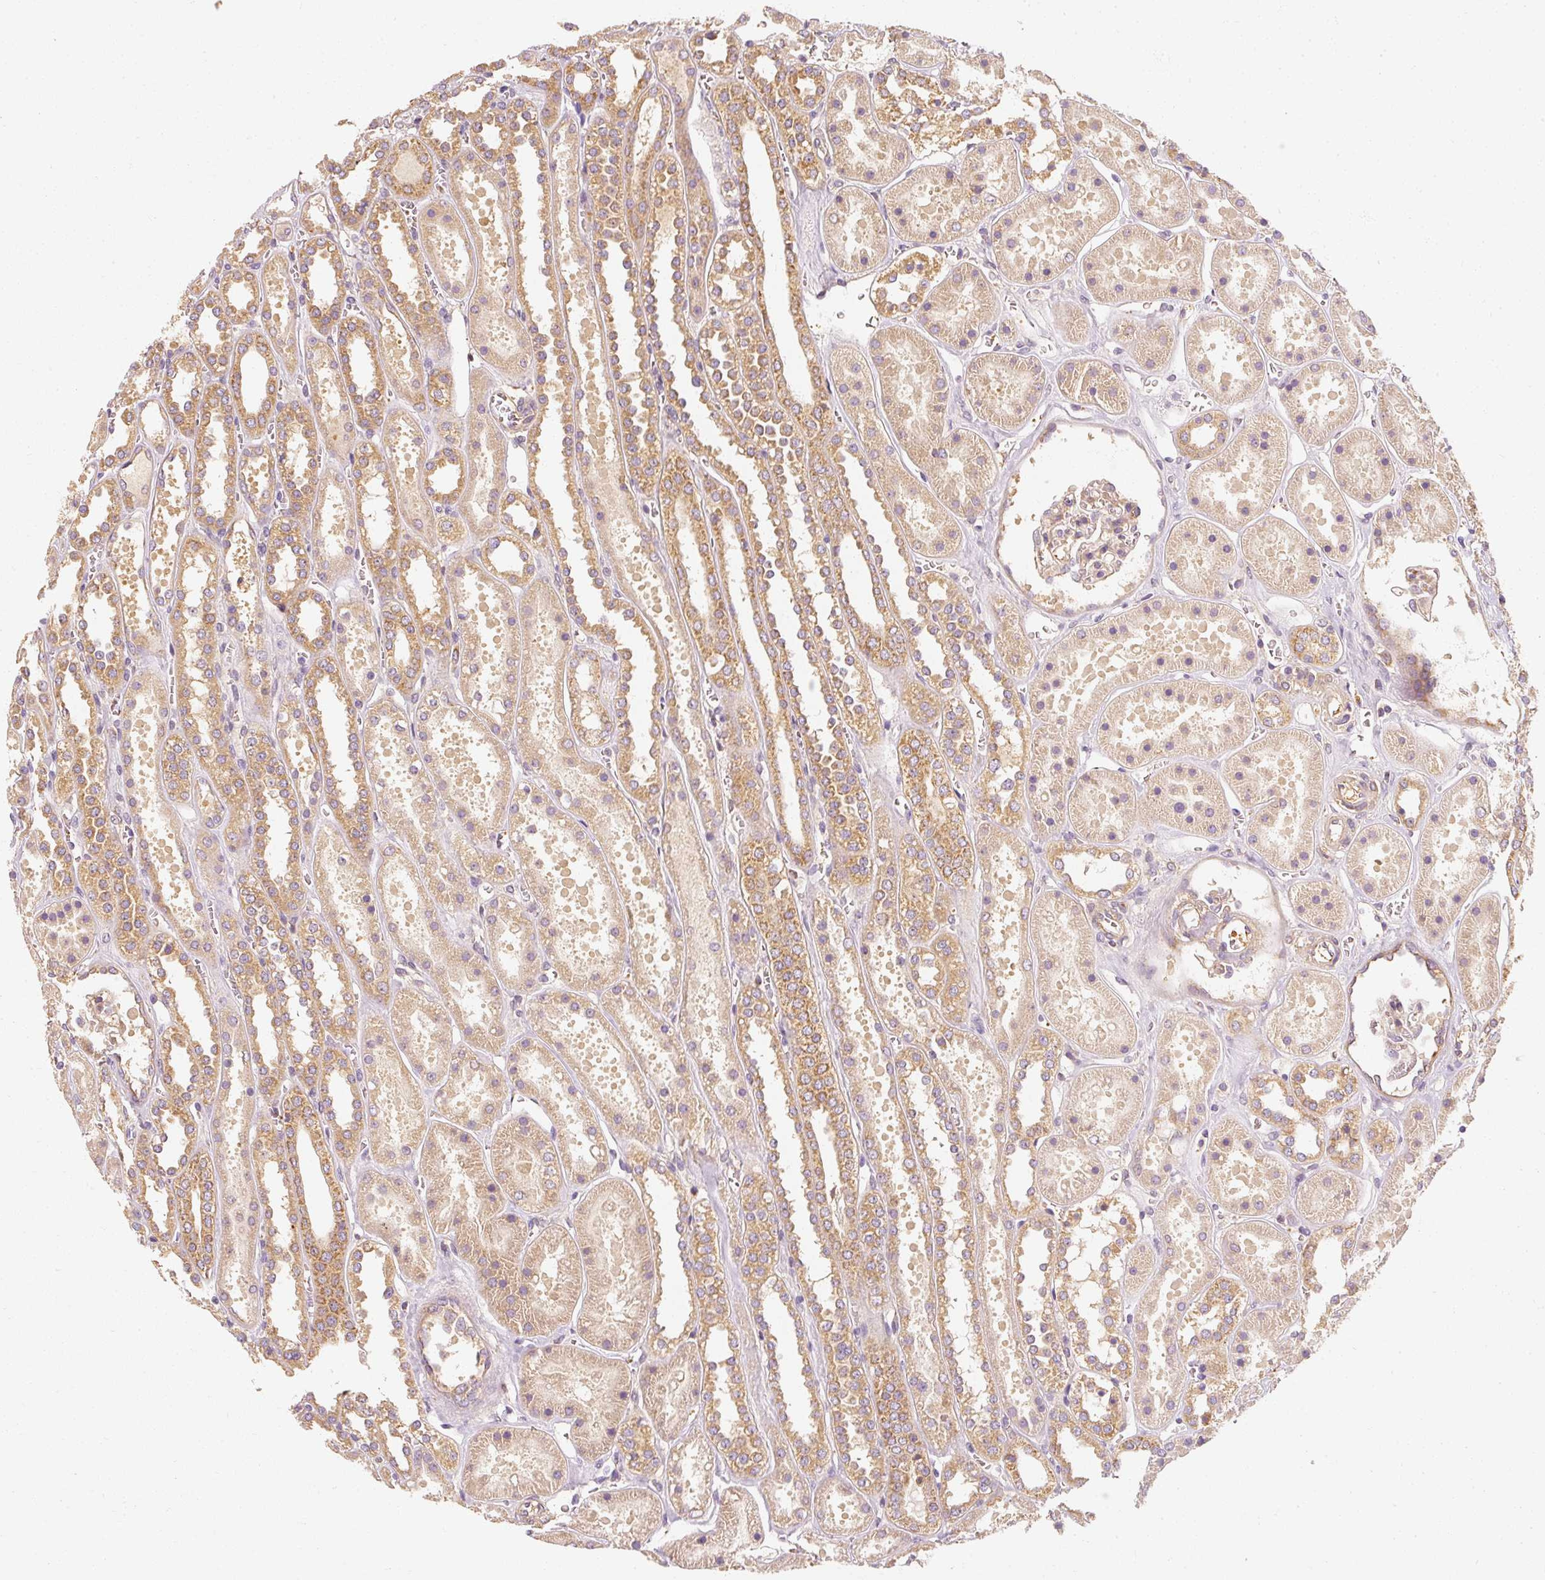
{"staining": {"intensity": "moderate", "quantity": "<25%", "location": "cytoplasmic/membranous"}, "tissue": "kidney", "cell_type": "Cells in glomeruli", "image_type": "normal", "snomed": [{"axis": "morphology", "description": "Normal tissue, NOS"}, {"axis": "topography", "description": "Kidney"}], "caption": "DAB (3,3'-diaminobenzidine) immunohistochemical staining of normal human kidney demonstrates moderate cytoplasmic/membranous protein expression in approximately <25% of cells in glomeruli.", "gene": "TOMM40", "patient": {"sex": "female", "age": 41}}